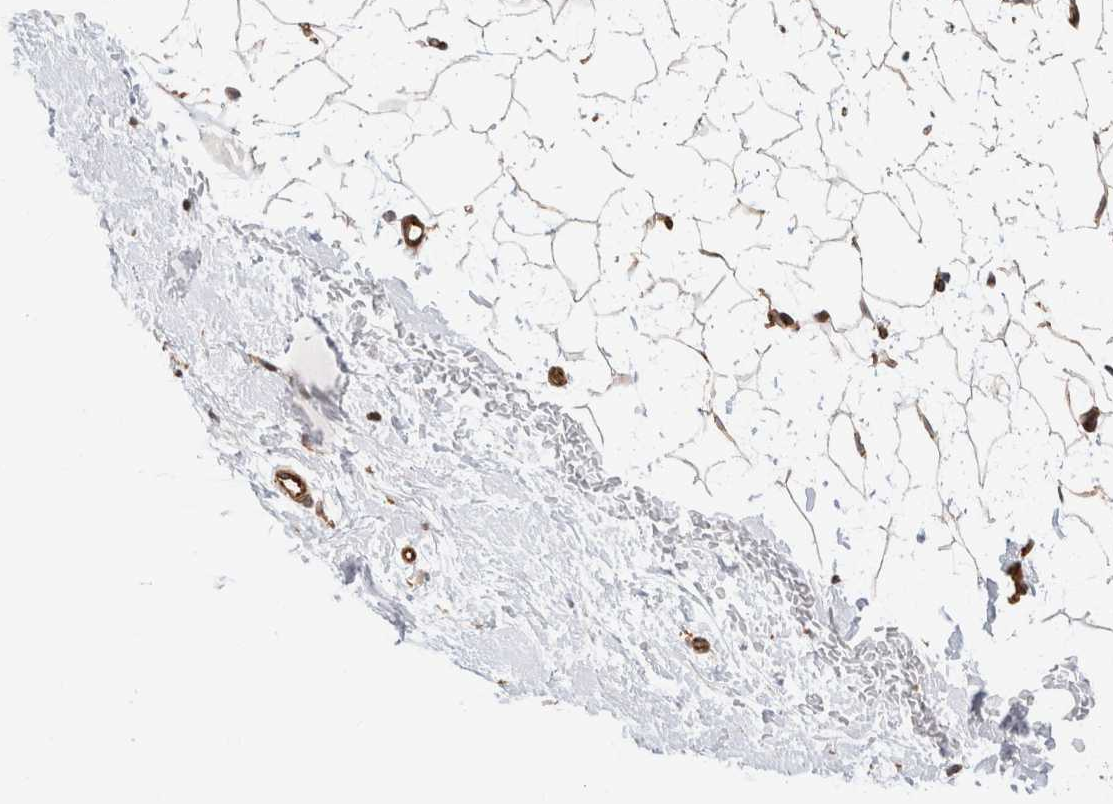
{"staining": {"intensity": "moderate", "quantity": ">75%", "location": "cytoplasmic/membranous,nuclear"}, "tissue": "breast", "cell_type": "Adipocytes", "image_type": "normal", "snomed": [{"axis": "morphology", "description": "Normal tissue, NOS"}, {"axis": "topography", "description": "Breast"}], "caption": "High-power microscopy captured an immunohistochemistry micrograph of benign breast, revealing moderate cytoplasmic/membranous,nuclear expression in approximately >75% of adipocytes.", "gene": "ACTL9", "patient": {"sex": "female", "age": 23}}